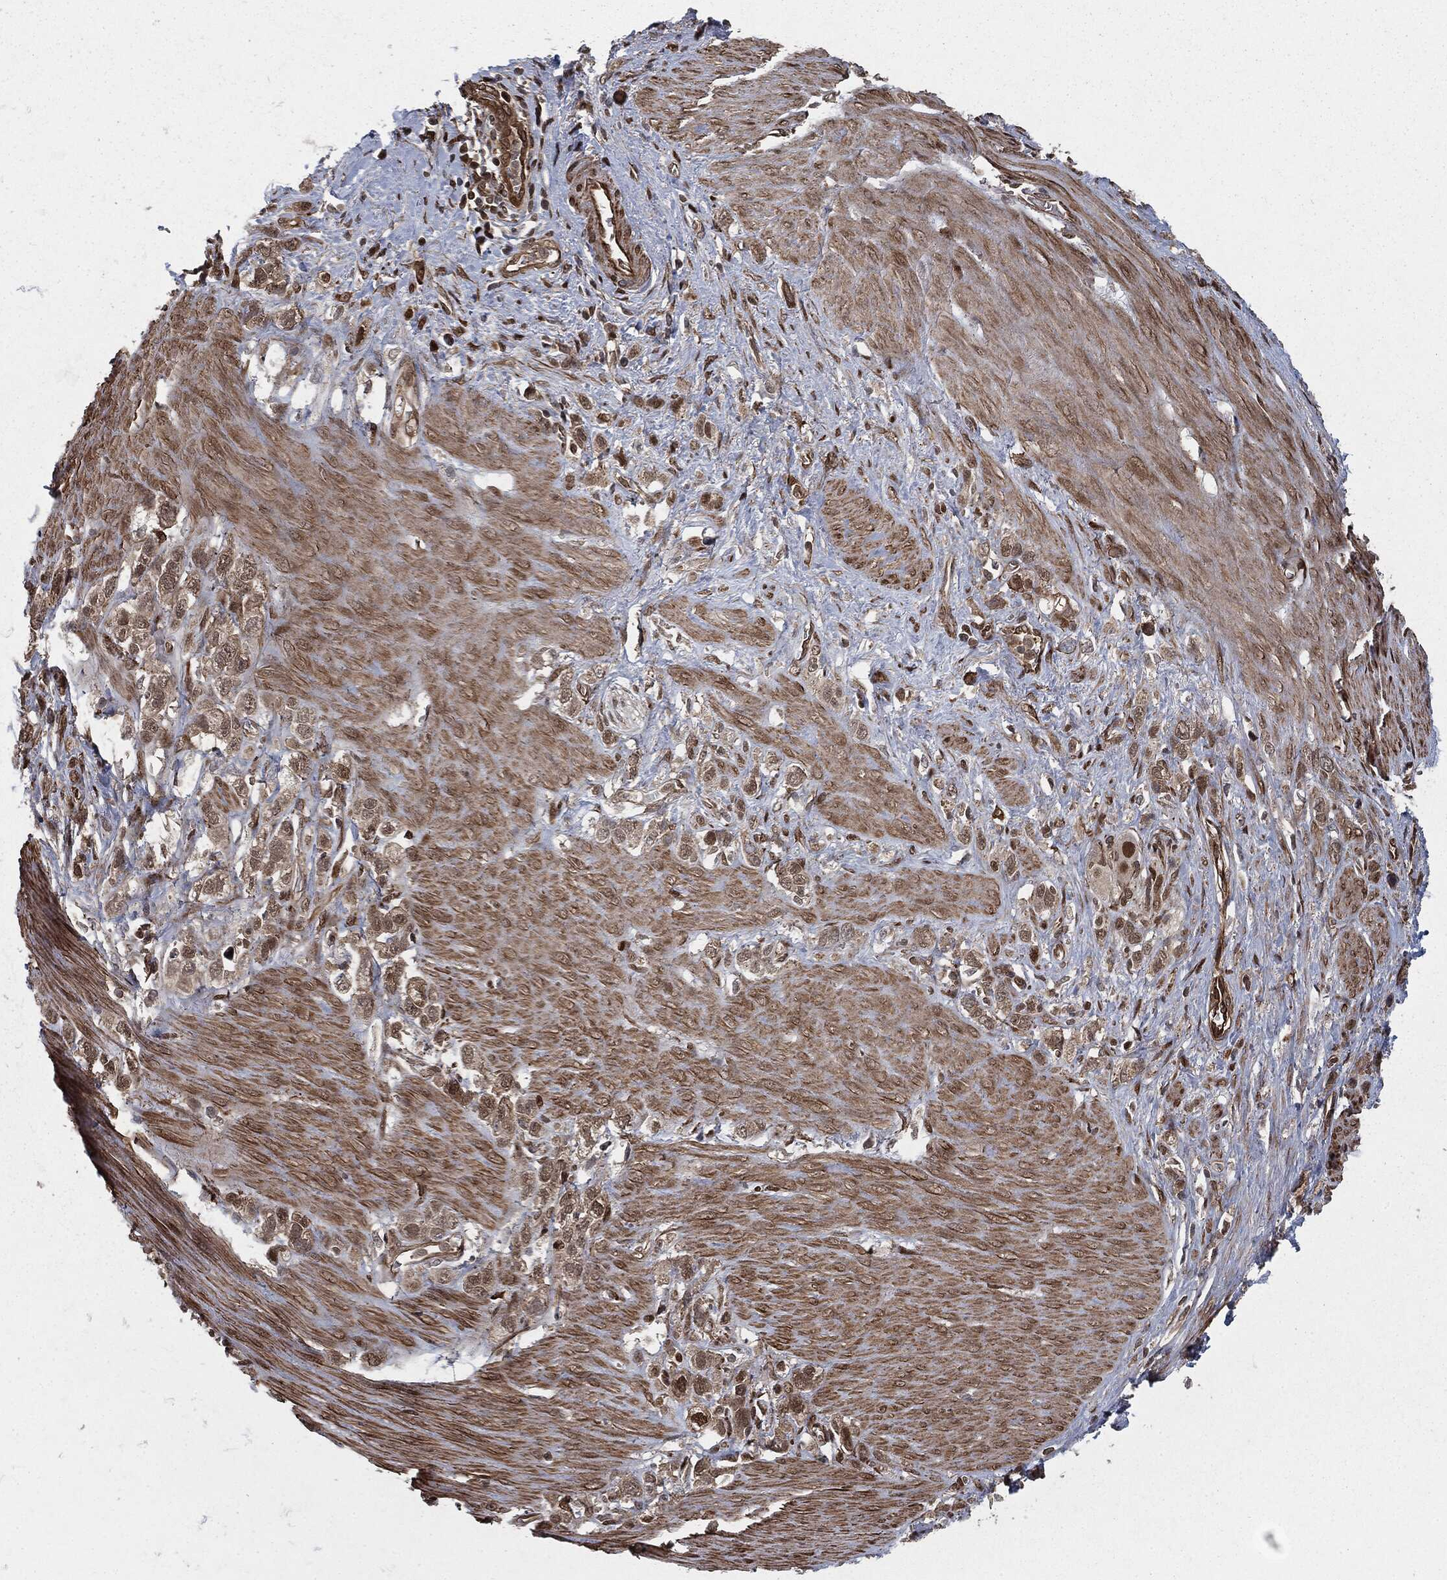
{"staining": {"intensity": "strong", "quantity": "<25%", "location": "nuclear"}, "tissue": "stomach cancer", "cell_type": "Tumor cells", "image_type": "cancer", "snomed": [{"axis": "morphology", "description": "Adenocarcinoma, NOS"}, {"axis": "topography", "description": "Stomach"}], "caption": "An image of human stomach cancer stained for a protein shows strong nuclear brown staining in tumor cells. The staining was performed using DAB (3,3'-diaminobenzidine), with brown indicating positive protein expression. Nuclei are stained blue with hematoxylin.", "gene": "RANBP9", "patient": {"sex": "female", "age": 65}}